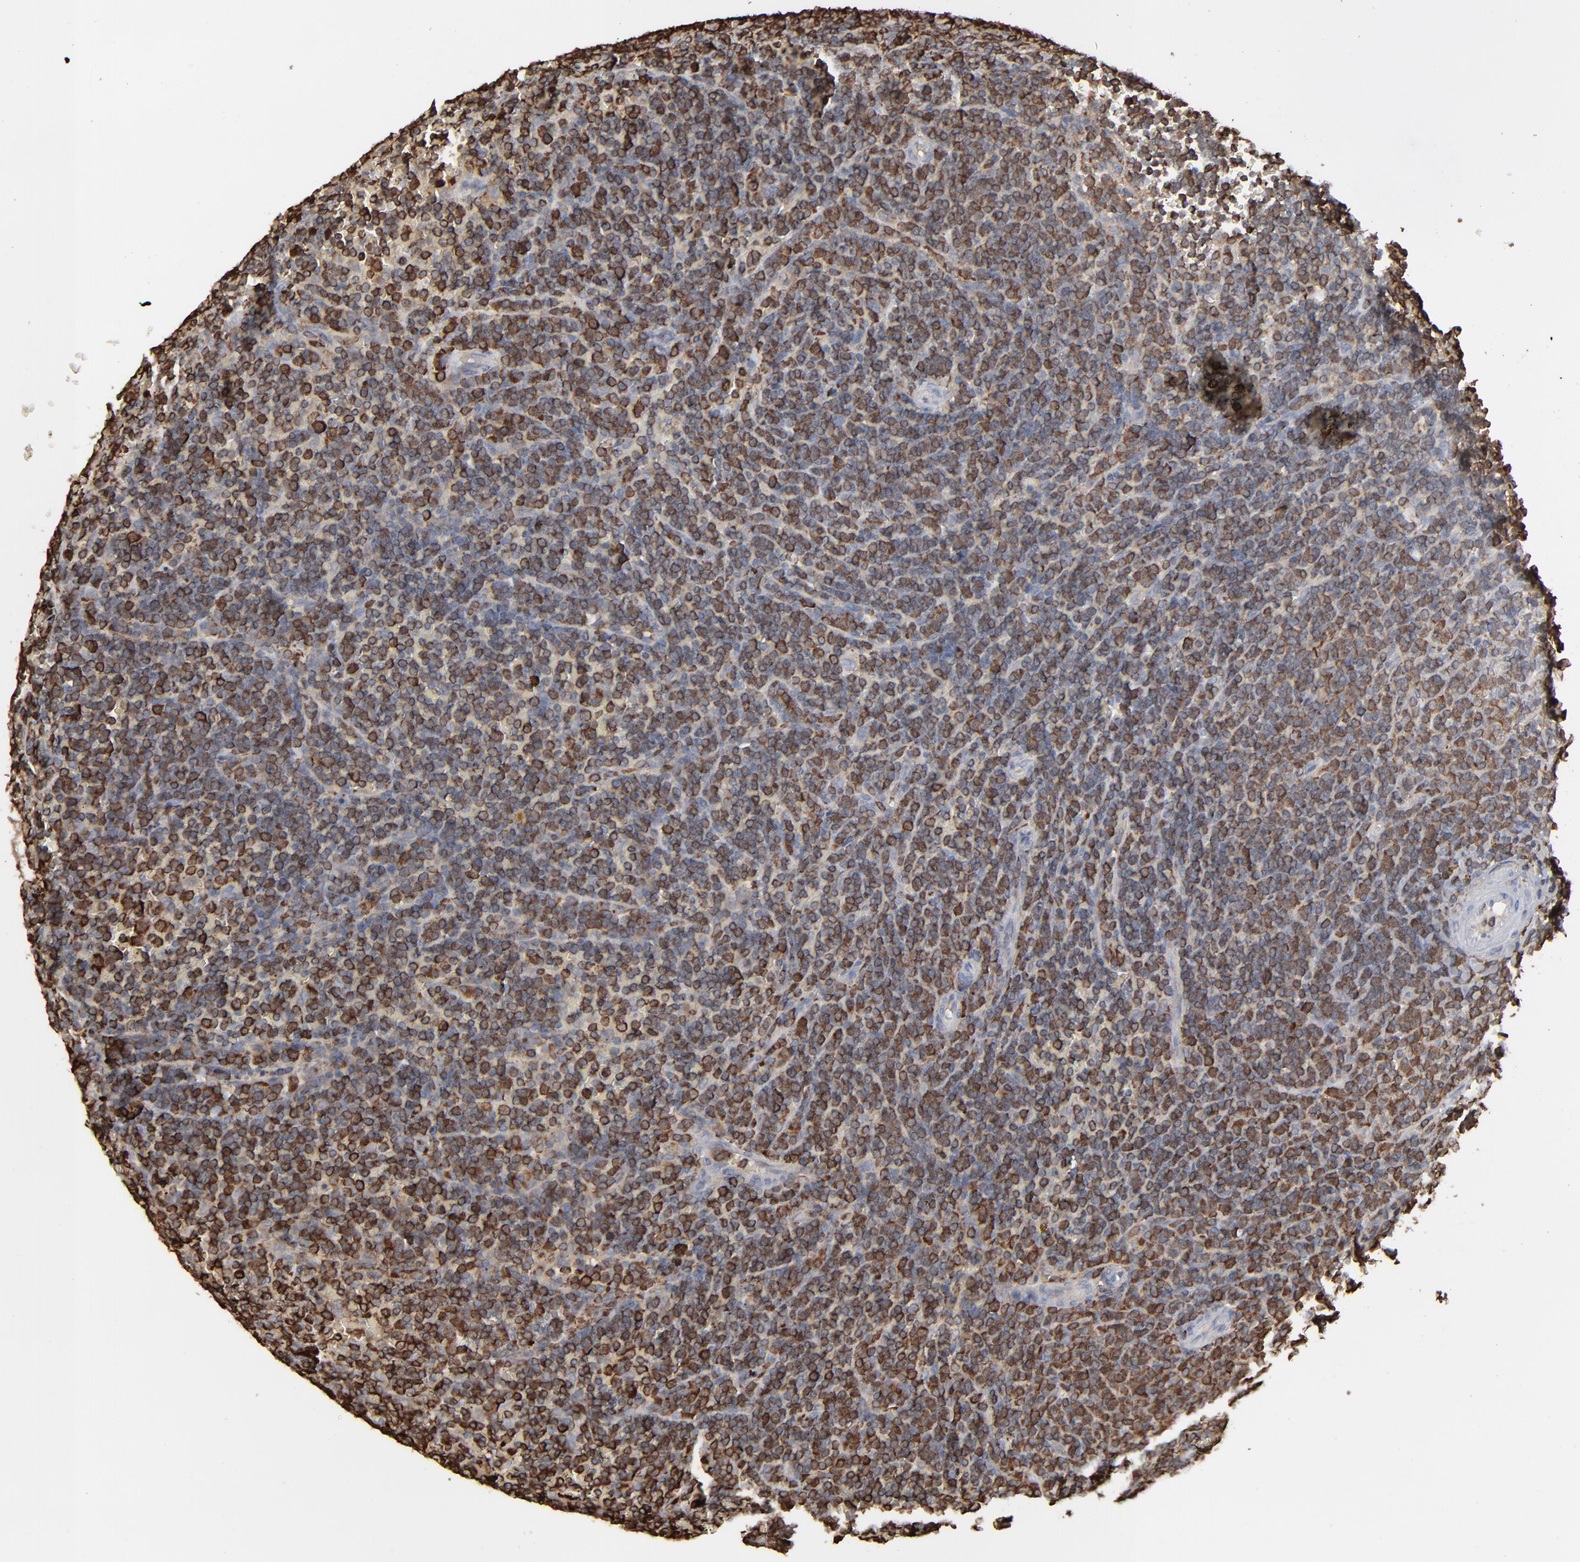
{"staining": {"intensity": "strong", "quantity": ">75%", "location": "cytoplasmic/membranous"}, "tissue": "lymphoma", "cell_type": "Tumor cells", "image_type": "cancer", "snomed": [{"axis": "morphology", "description": "Malignant lymphoma, non-Hodgkin's type, Low grade"}, {"axis": "topography", "description": "Spleen"}], "caption": "IHC photomicrograph of neoplastic tissue: malignant lymphoma, non-Hodgkin's type (low-grade) stained using immunohistochemistry reveals high levels of strong protein expression localized specifically in the cytoplasmic/membranous of tumor cells, appearing as a cytoplasmic/membranous brown color.", "gene": "NME1-NME2", "patient": {"sex": "male", "age": 80}}